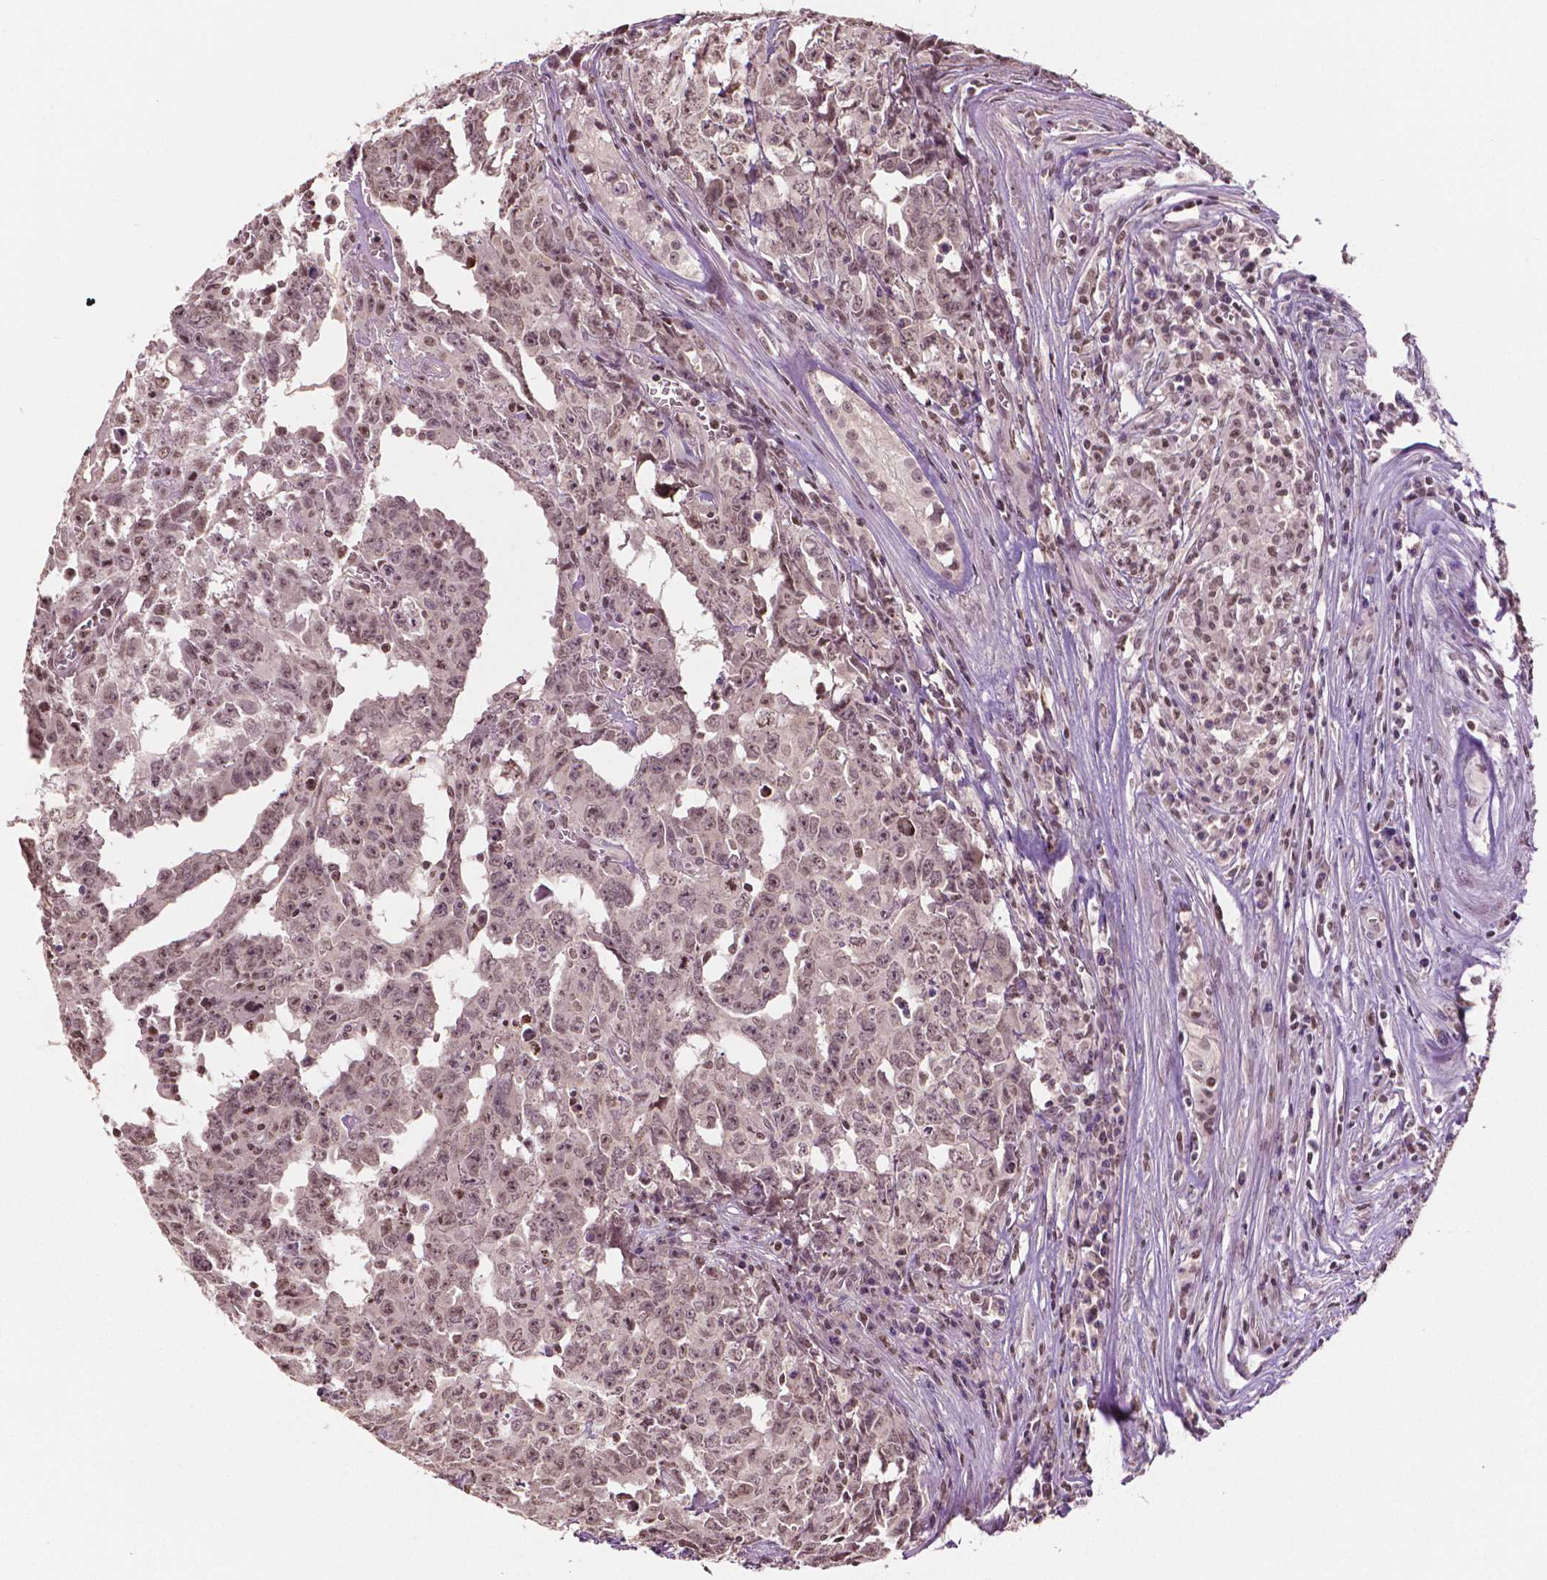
{"staining": {"intensity": "moderate", "quantity": ">75%", "location": "nuclear"}, "tissue": "testis cancer", "cell_type": "Tumor cells", "image_type": "cancer", "snomed": [{"axis": "morphology", "description": "Carcinoma, Embryonal, NOS"}, {"axis": "topography", "description": "Testis"}], "caption": "Immunohistochemical staining of human testis embryonal carcinoma exhibits medium levels of moderate nuclear expression in approximately >75% of tumor cells. (DAB IHC, brown staining for protein, blue staining for nuclei).", "gene": "DEK", "patient": {"sex": "male", "age": 22}}